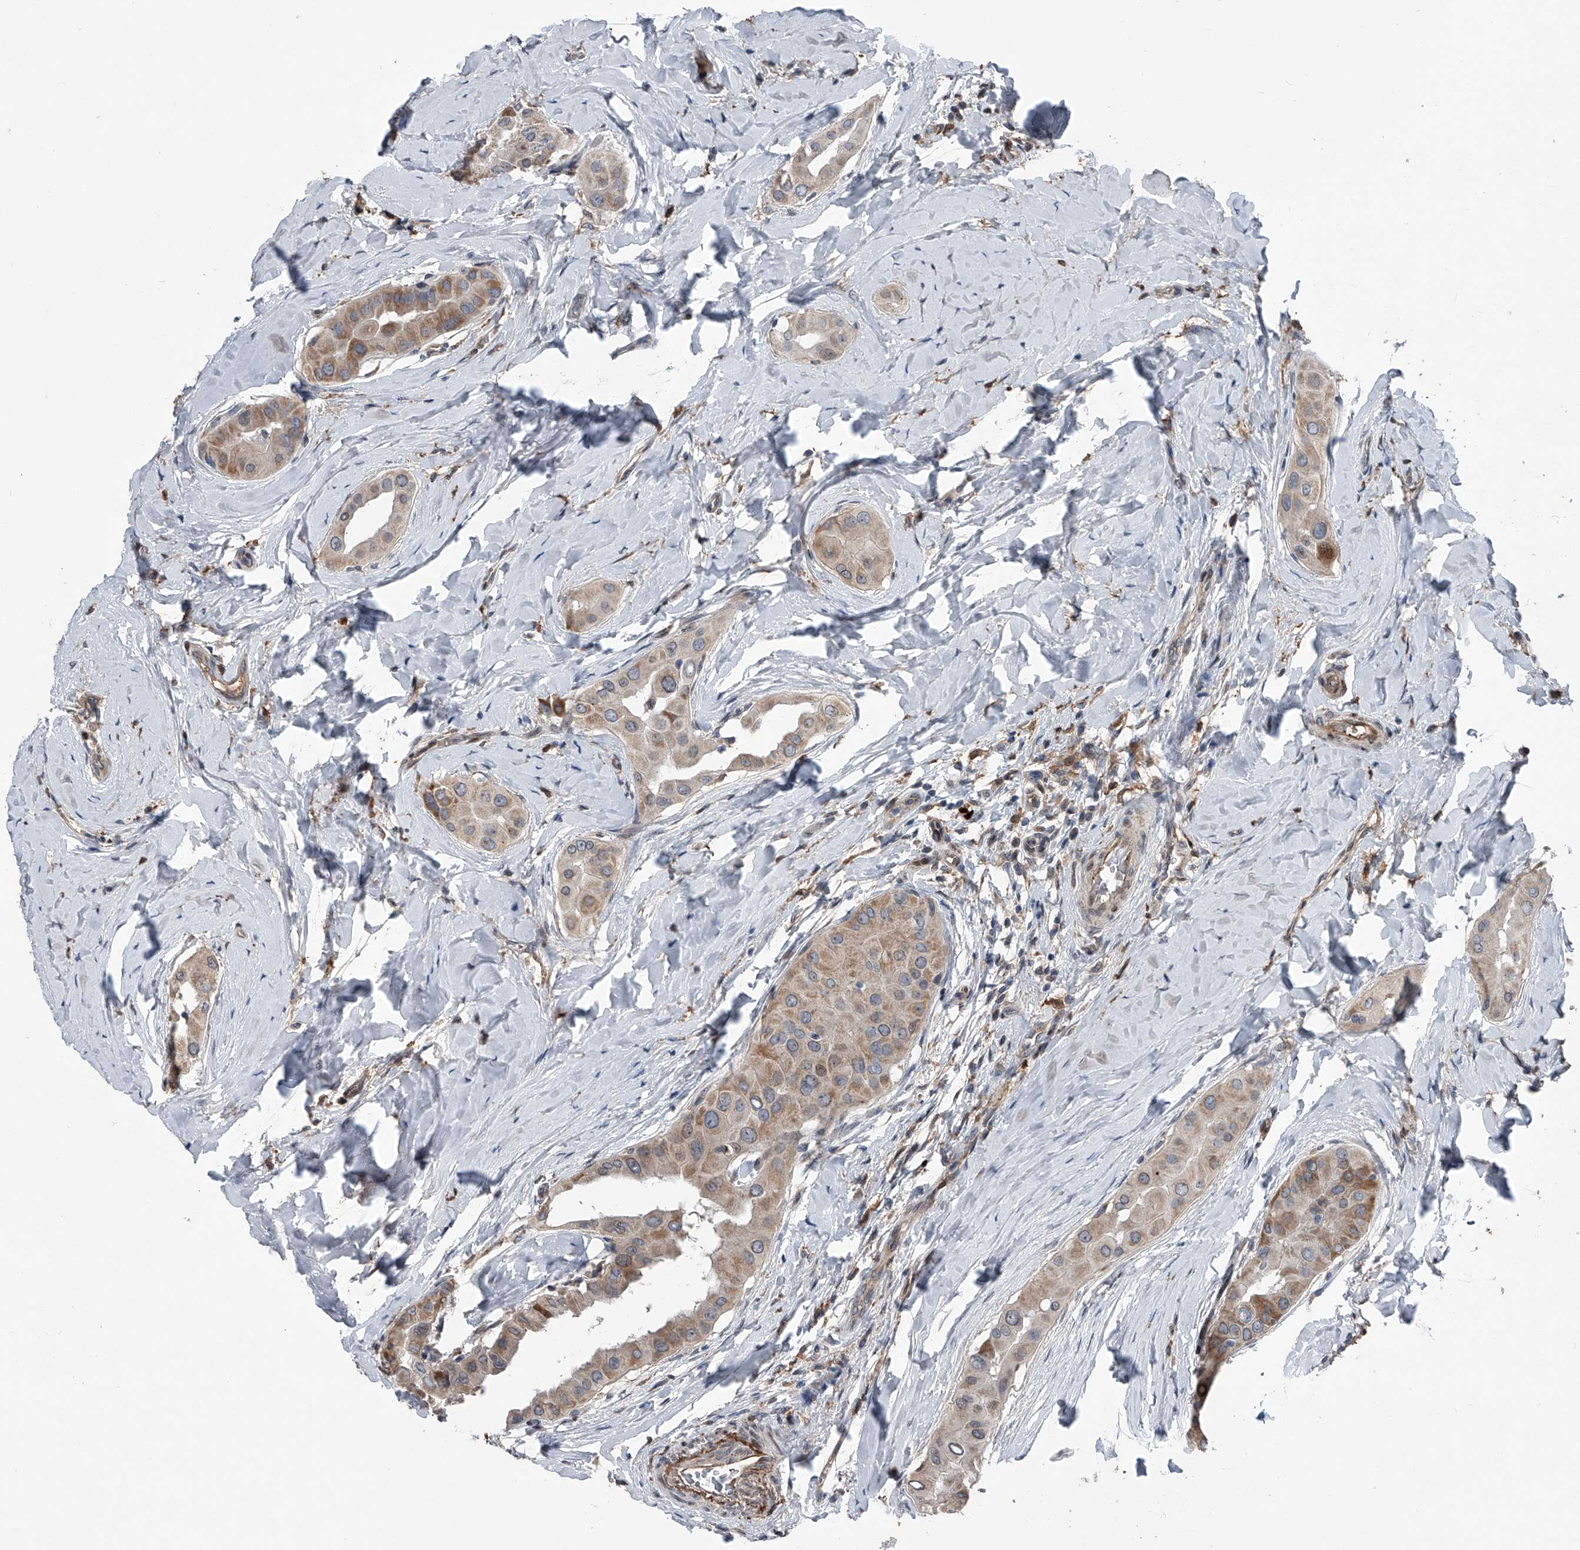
{"staining": {"intensity": "weak", "quantity": ">75%", "location": "cytoplasmic/membranous"}, "tissue": "thyroid cancer", "cell_type": "Tumor cells", "image_type": "cancer", "snomed": [{"axis": "morphology", "description": "Papillary adenocarcinoma, NOS"}, {"axis": "topography", "description": "Thyroid gland"}], "caption": "Brown immunohistochemical staining in thyroid papillary adenocarcinoma exhibits weak cytoplasmic/membranous expression in approximately >75% of tumor cells.", "gene": "DST", "patient": {"sex": "male", "age": 33}}